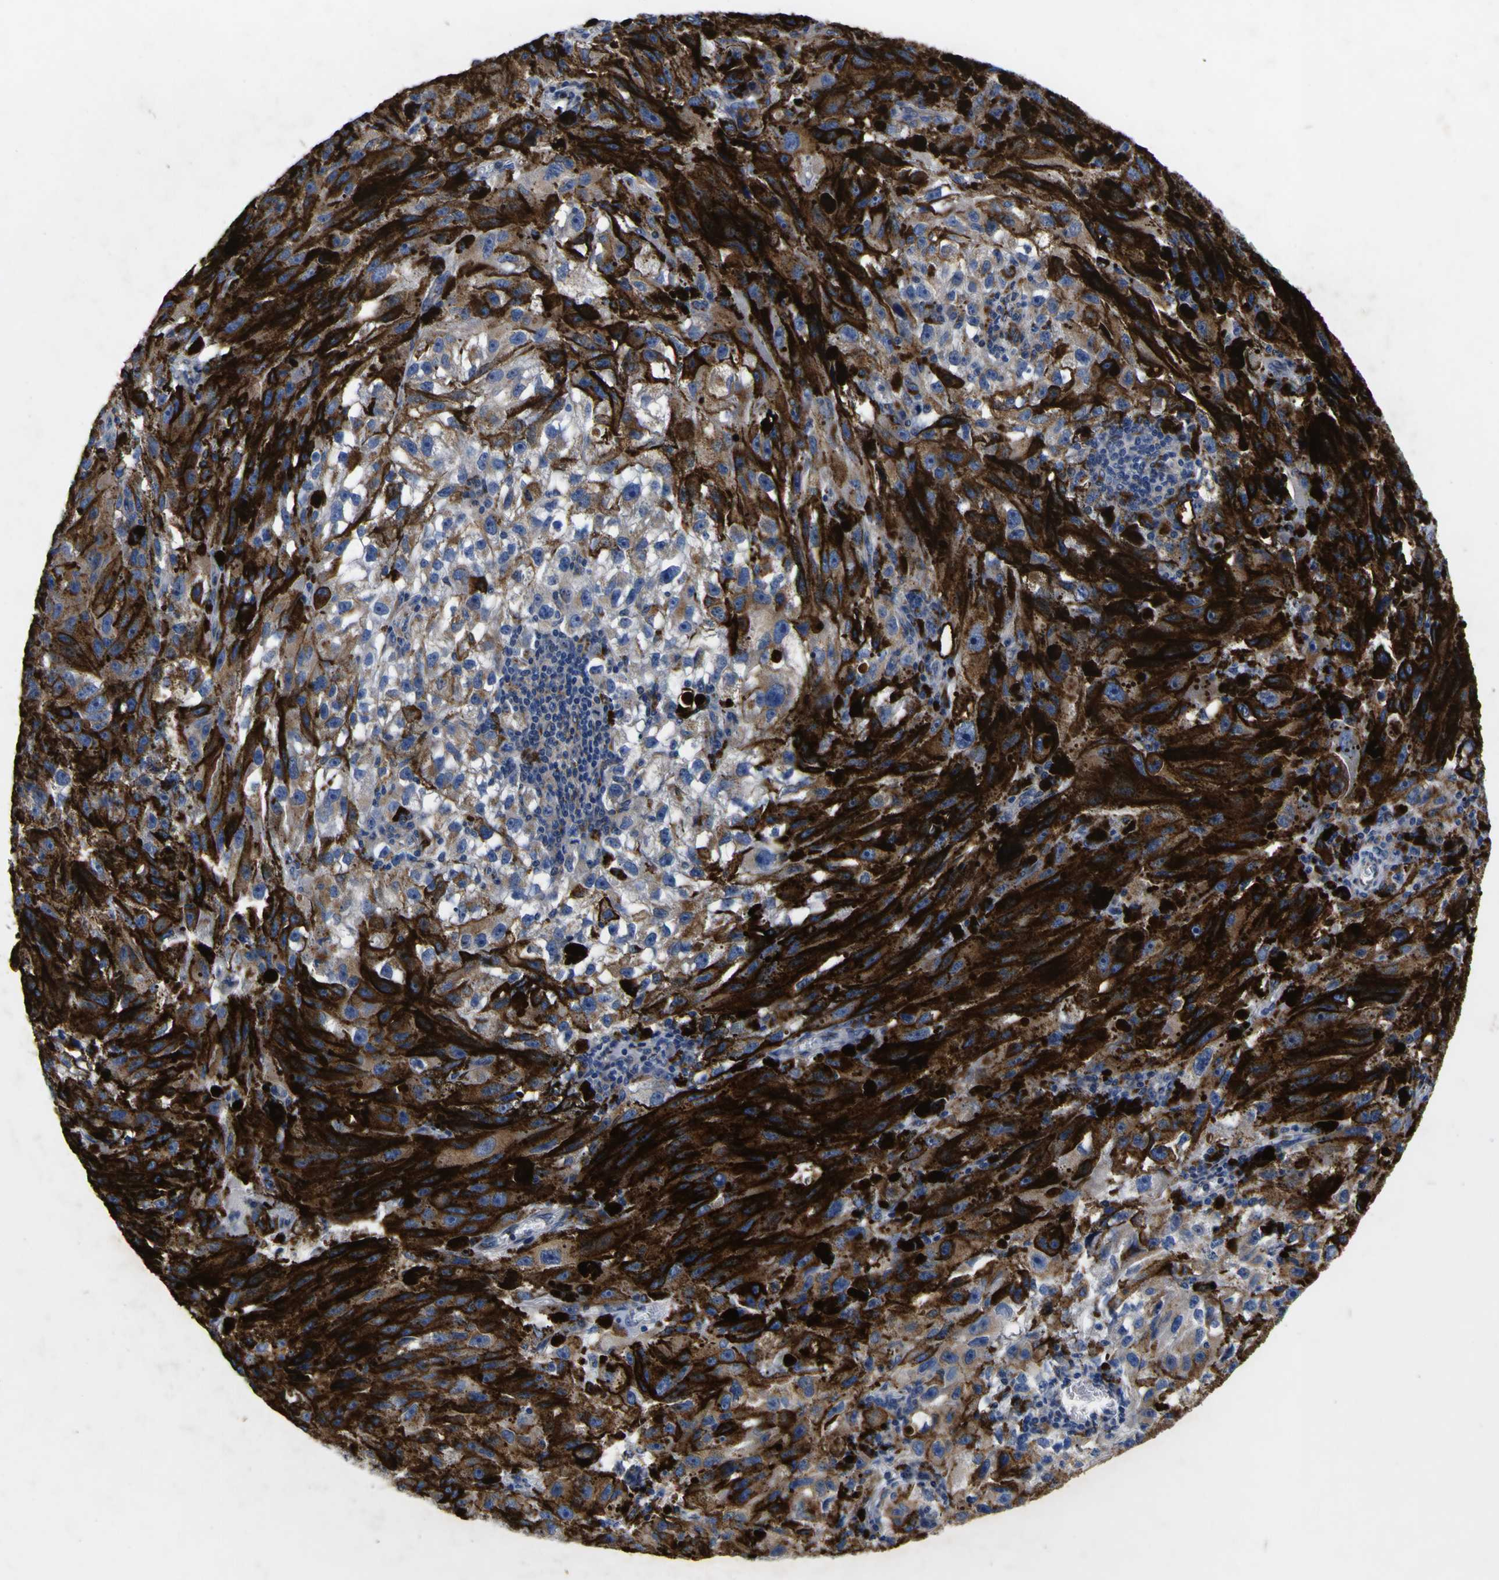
{"staining": {"intensity": "moderate", "quantity": "25%-75%", "location": "cytoplasmic/membranous"}, "tissue": "melanoma", "cell_type": "Tumor cells", "image_type": "cancer", "snomed": [{"axis": "morphology", "description": "Malignant melanoma, NOS"}, {"axis": "topography", "description": "Skin"}], "caption": "Tumor cells reveal moderate cytoplasmic/membranous staining in about 25%-75% of cells in melanoma.", "gene": "COA1", "patient": {"sex": "female", "age": 104}}